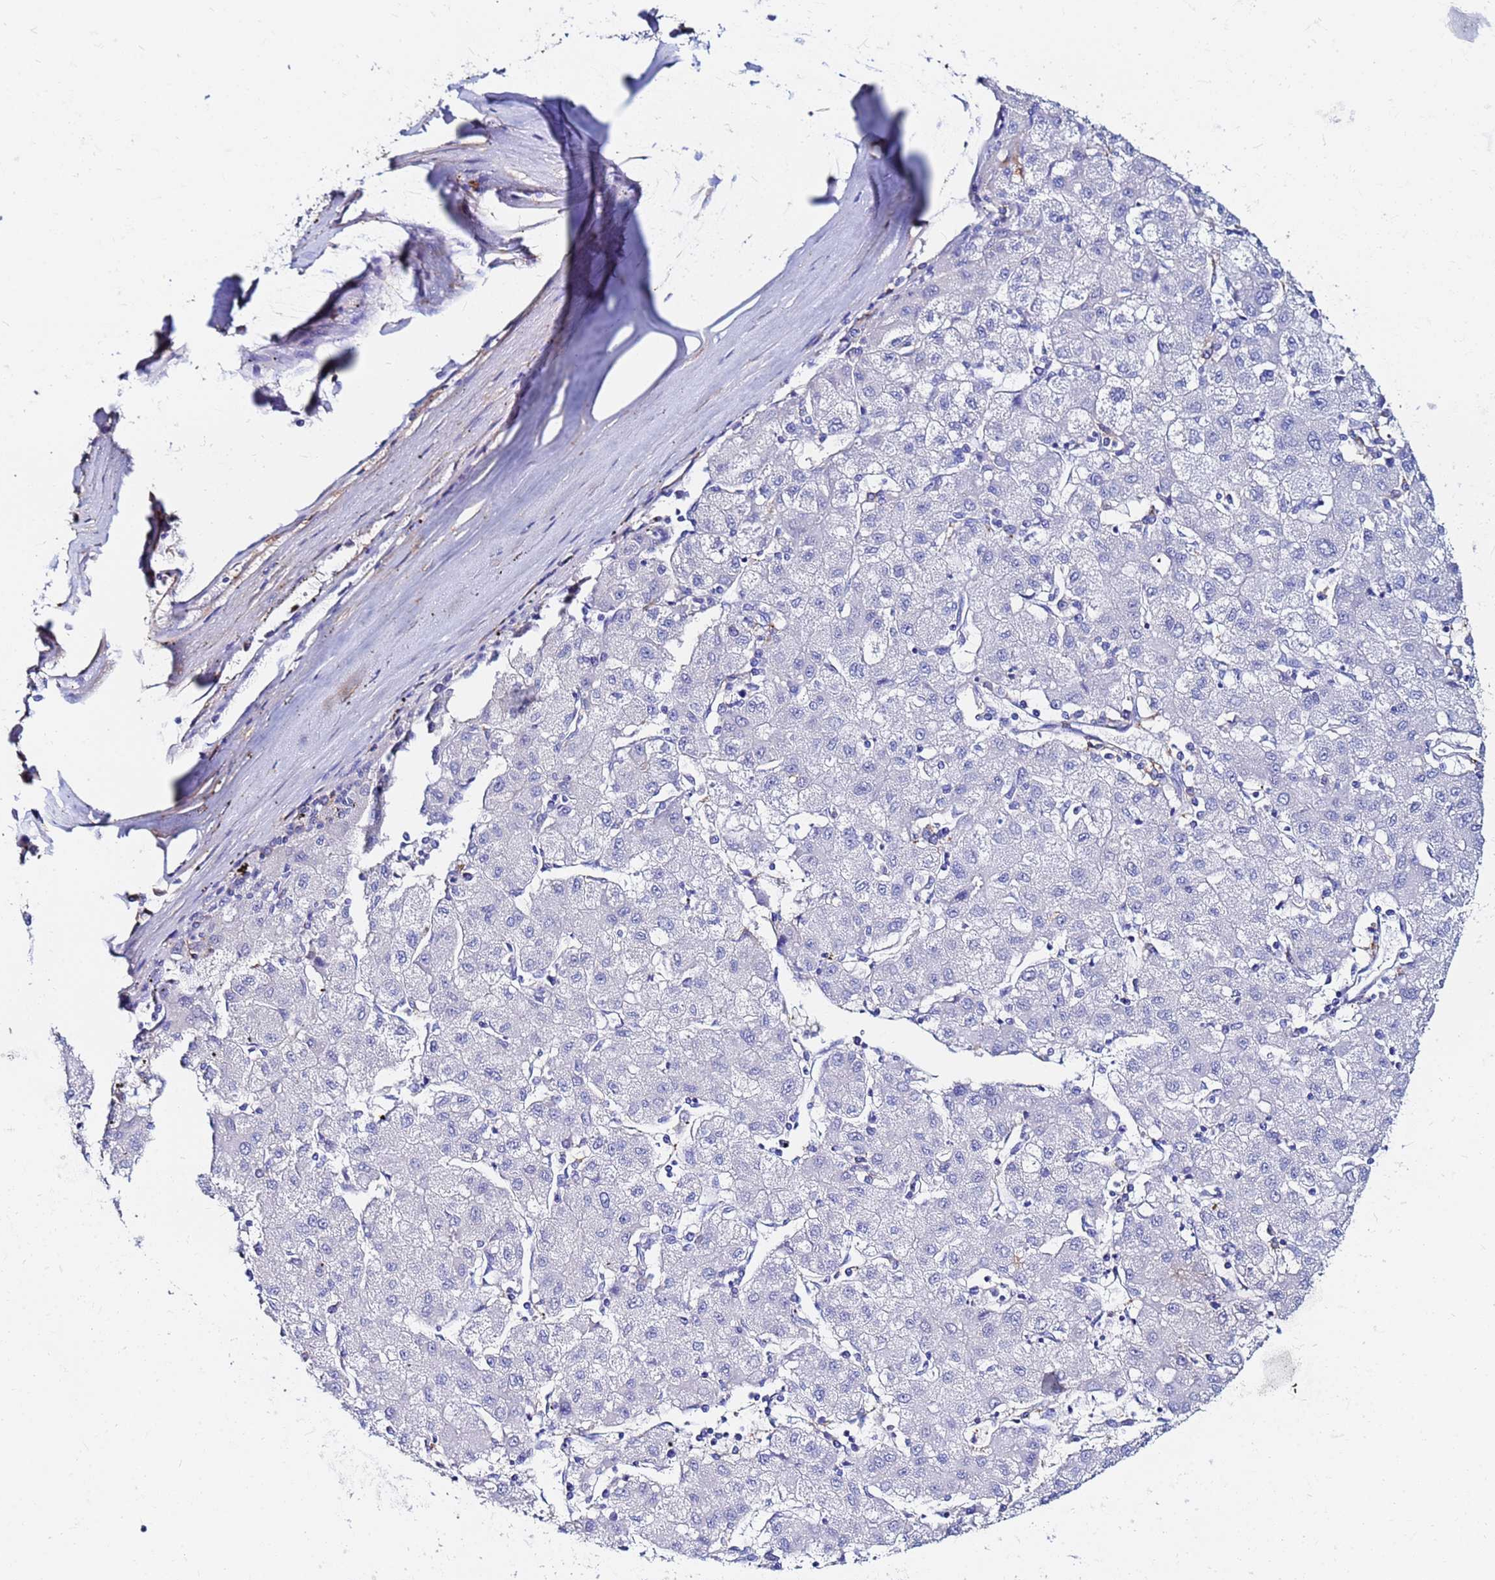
{"staining": {"intensity": "negative", "quantity": "none", "location": "none"}, "tissue": "liver cancer", "cell_type": "Tumor cells", "image_type": "cancer", "snomed": [{"axis": "morphology", "description": "Carcinoma, Hepatocellular, NOS"}, {"axis": "topography", "description": "Liver"}], "caption": "Human liver cancer (hepatocellular carcinoma) stained for a protein using immunohistochemistry reveals no positivity in tumor cells.", "gene": "BASP1", "patient": {"sex": "male", "age": 72}}